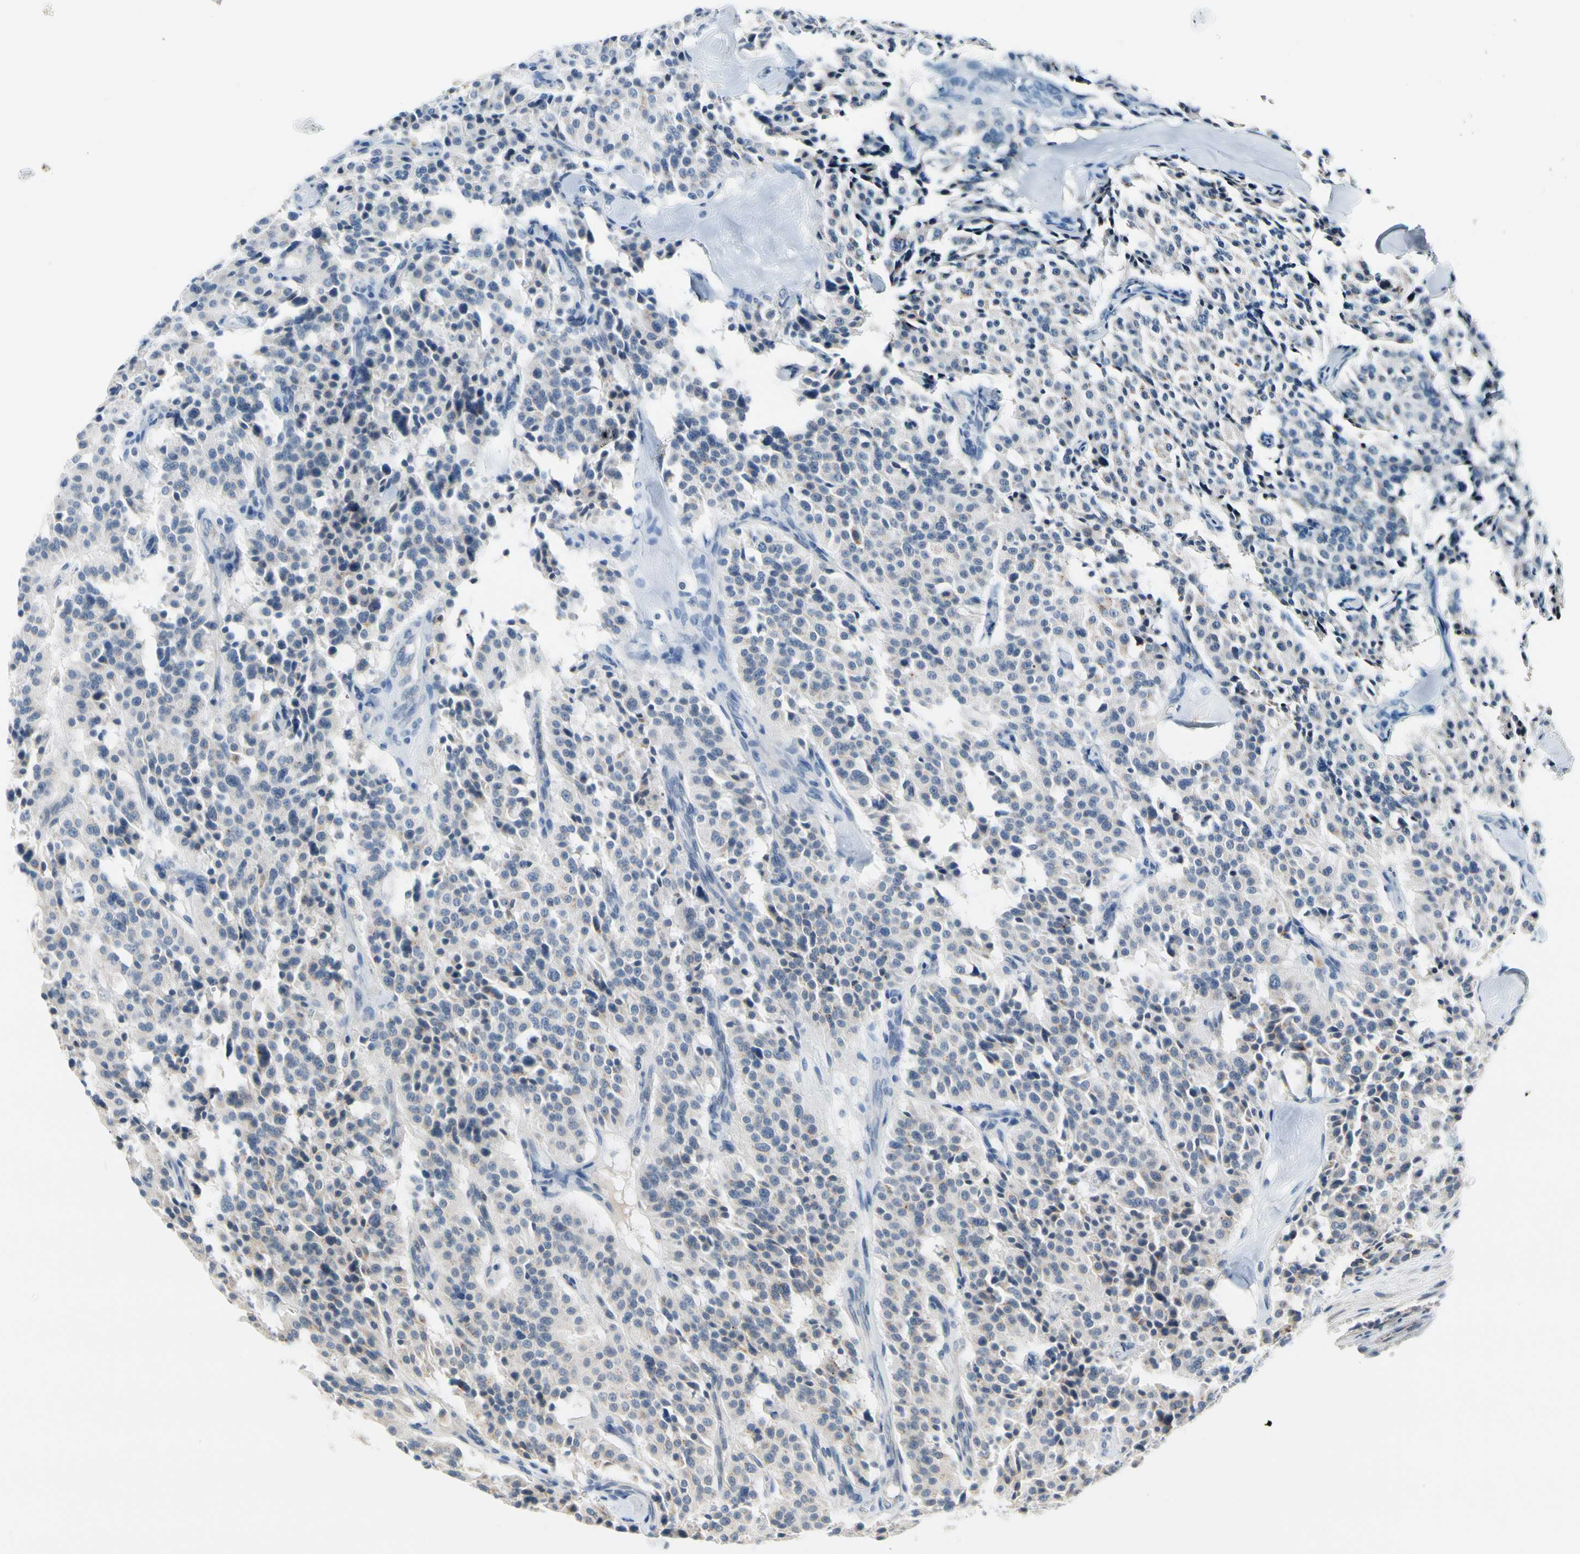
{"staining": {"intensity": "negative", "quantity": "none", "location": "none"}, "tissue": "carcinoid", "cell_type": "Tumor cells", "image_type": "cancer", "snomed": [{"axis": "morphology", "description": "Carcinoid, malignant, NOS"}, {"axis": "topography", "description": "Lung"}], "caption": "This micrograph is of carcinoid (malignant) stained with IHC to label a protein in brown with the nuclei are counter-stained blue. There is no expression in tumor cells.", "gene": "CNDP1", "patient": {"sex": "male", "age": 30}}